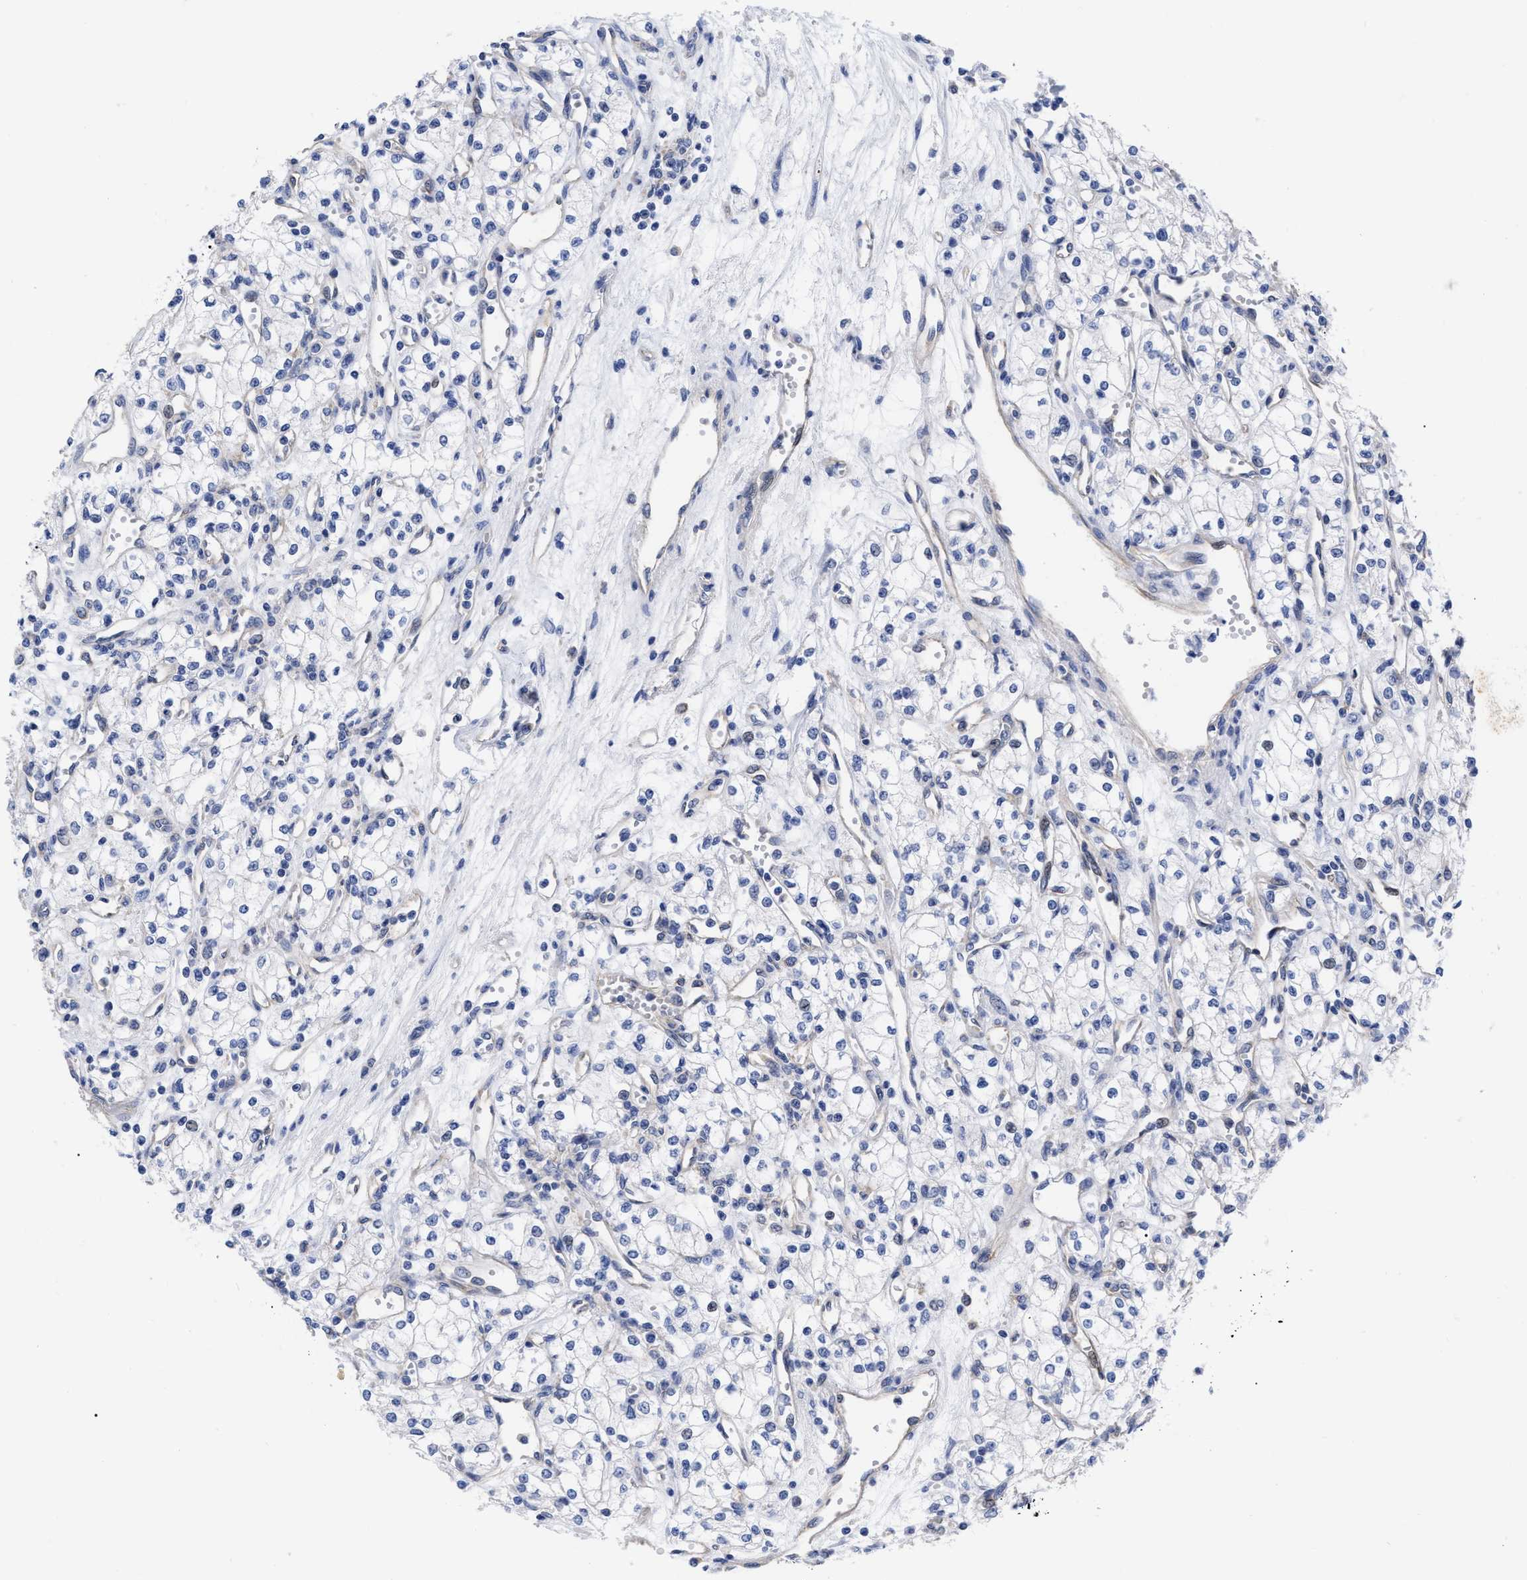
{"staining": {"intensity": "negative", "quantity": "none", "location": "none"}, "tissue": "renal cancer", "cell_type": "Tumor cells", "image_type": "cancer", "snomed": [{"axis": "morphology", "description": "Adenocarcinoma, NOS"}, {"axis": "topography", "description": "Kidney"}], "caption": "Immunohistochemistry histopathology image of renal cancer (adenocarcinoma) stained for a protein (brown), which demonstrates no expression in tumor cells.", "gene": "IRAG2", "patient": {"sex": "male", "age": 59}}